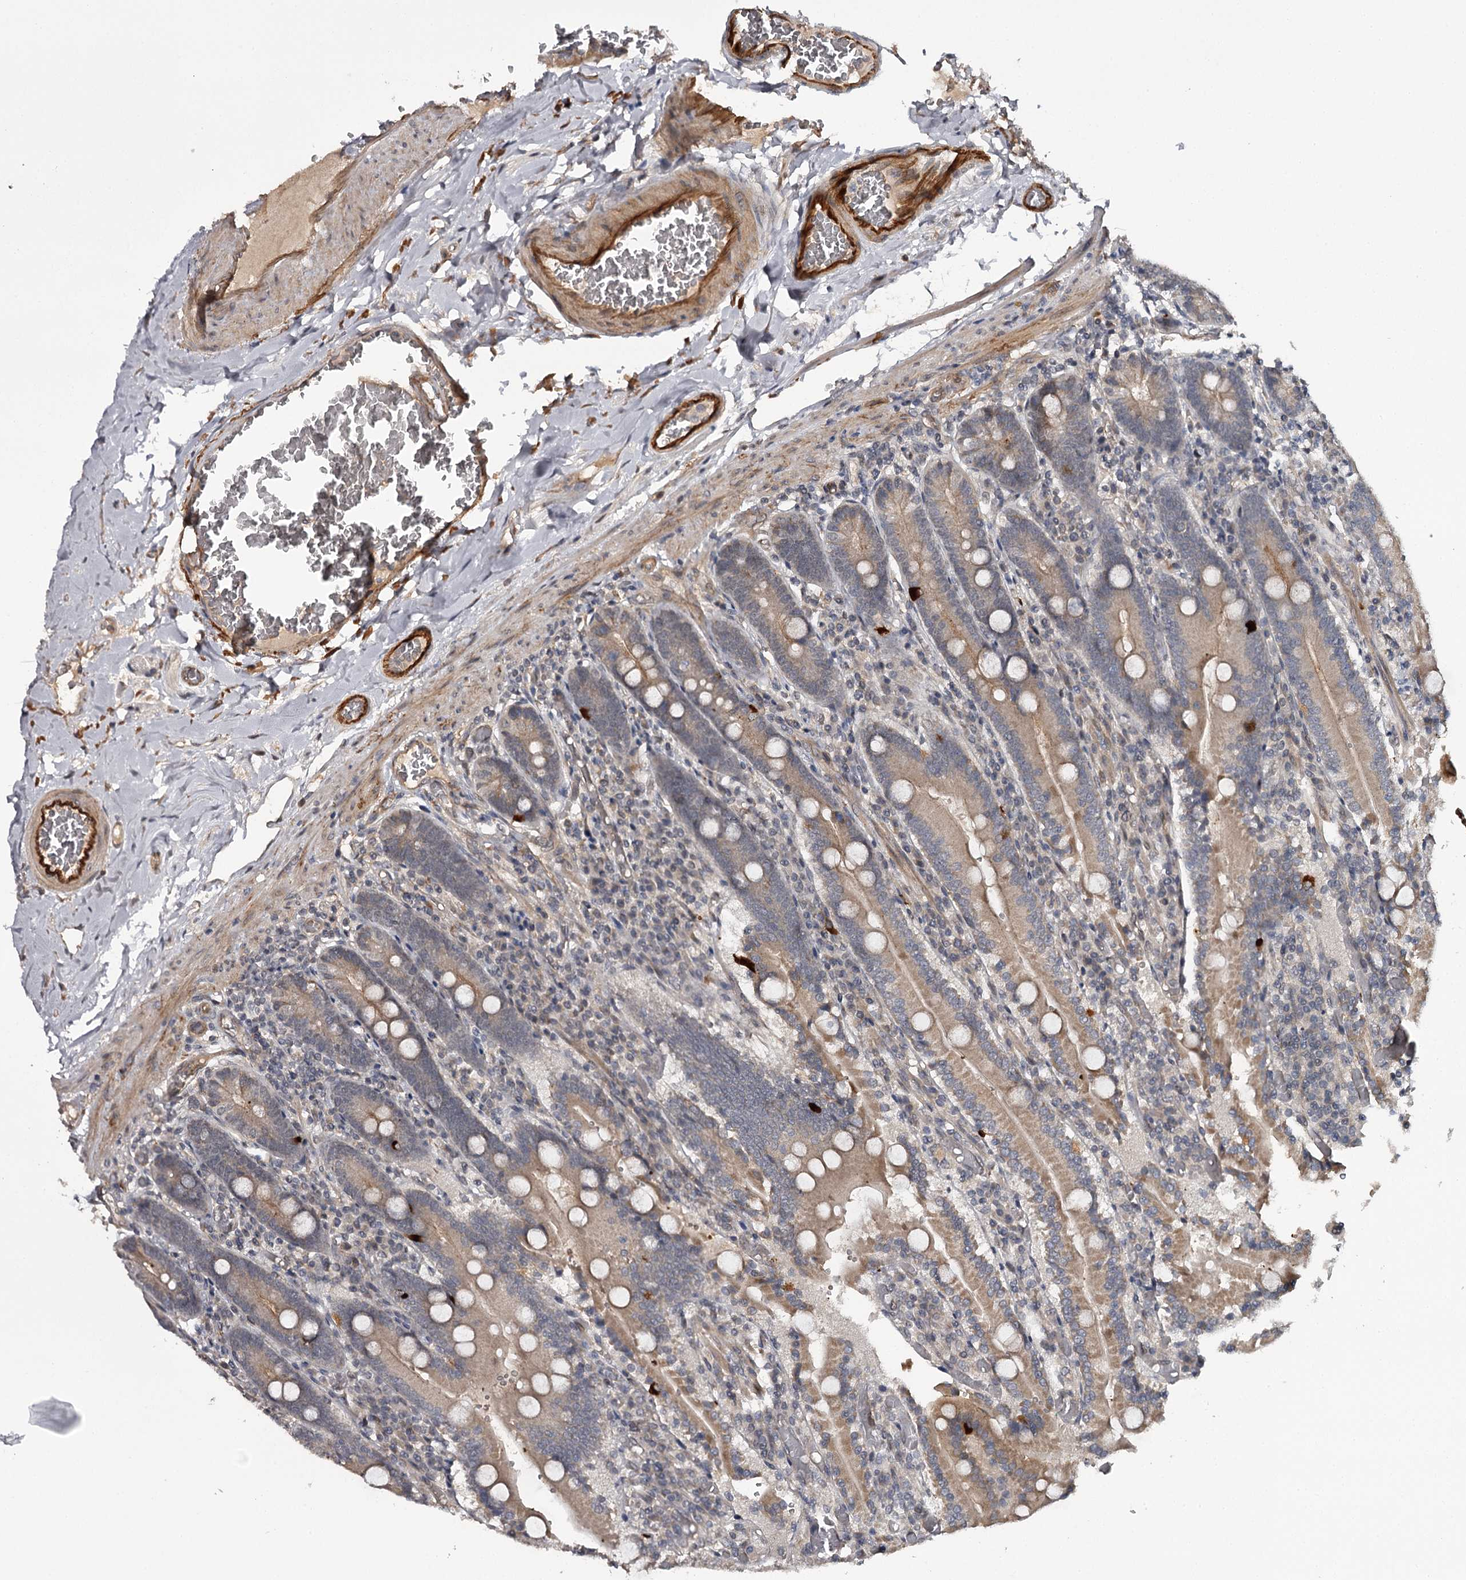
{"staining": {"intensity": "moderate", "quantity": "25%-75%", "location": "cytoplasmic/membranous"}, "tissue": "duodenum", "cell_type": "Glandular cells", "image_type": "normal", "snomed": [{"axis": "morphology", "description": "Normal tissue, NOS"}, {"axis": "topography", "description": "Duodenum"}], "caption": "An immunohistochemistry histopathology image of unremarkable tissue is shown. Protein staining in brown shows moderate cytoplasmic/membranous positivity in duodenum within glandular cells.", "gene": "CWF19L2", "patient": {"sex": "female", "age": 62}}